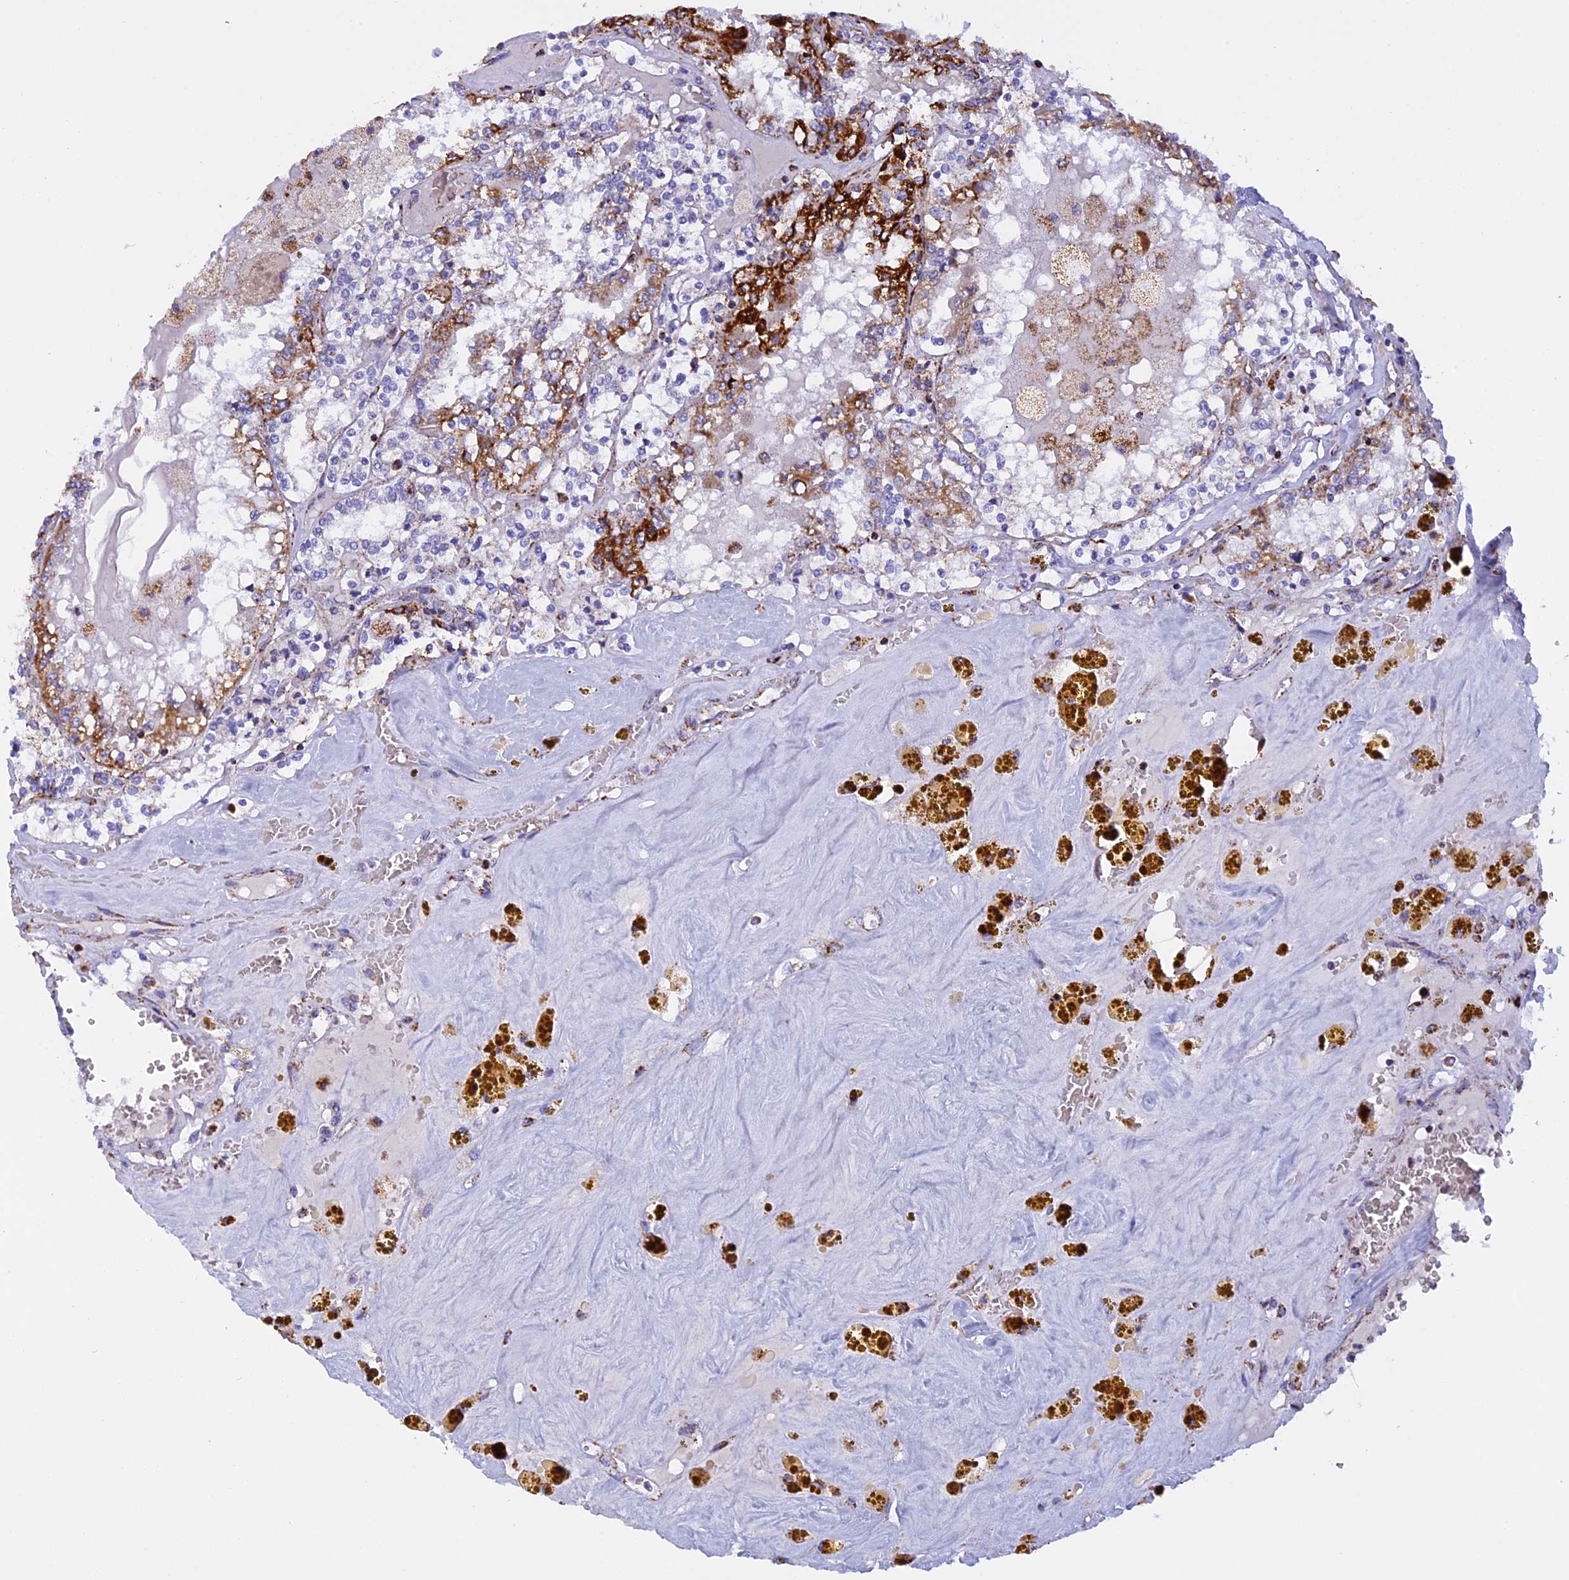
{"staining": {"intensity": "strong", "quantity": "25%-75%", "location": "cytoplasmic/membranous"}, "tissue": "renal cancer", "cell_type": "Tumor cells", "image_type": "cancer", "snomed": [{"axis": "morphology", "description": "Adenocarcinoma, NOS"}, {"axis": "topography", "description": "Kidney"}], "caption": "Immunohistochemistry micrograph of neoplastic tissue: renal cancer stained using immunohistochemistry exhibits high levels of strong protein expression localized specifically in the cytoplasmic/membranous of tumor cells, appearing as a cytoplasmic/membranous brown color.", "gene": "KCNG1", "patient": {"sex": "female", "age": 56}}